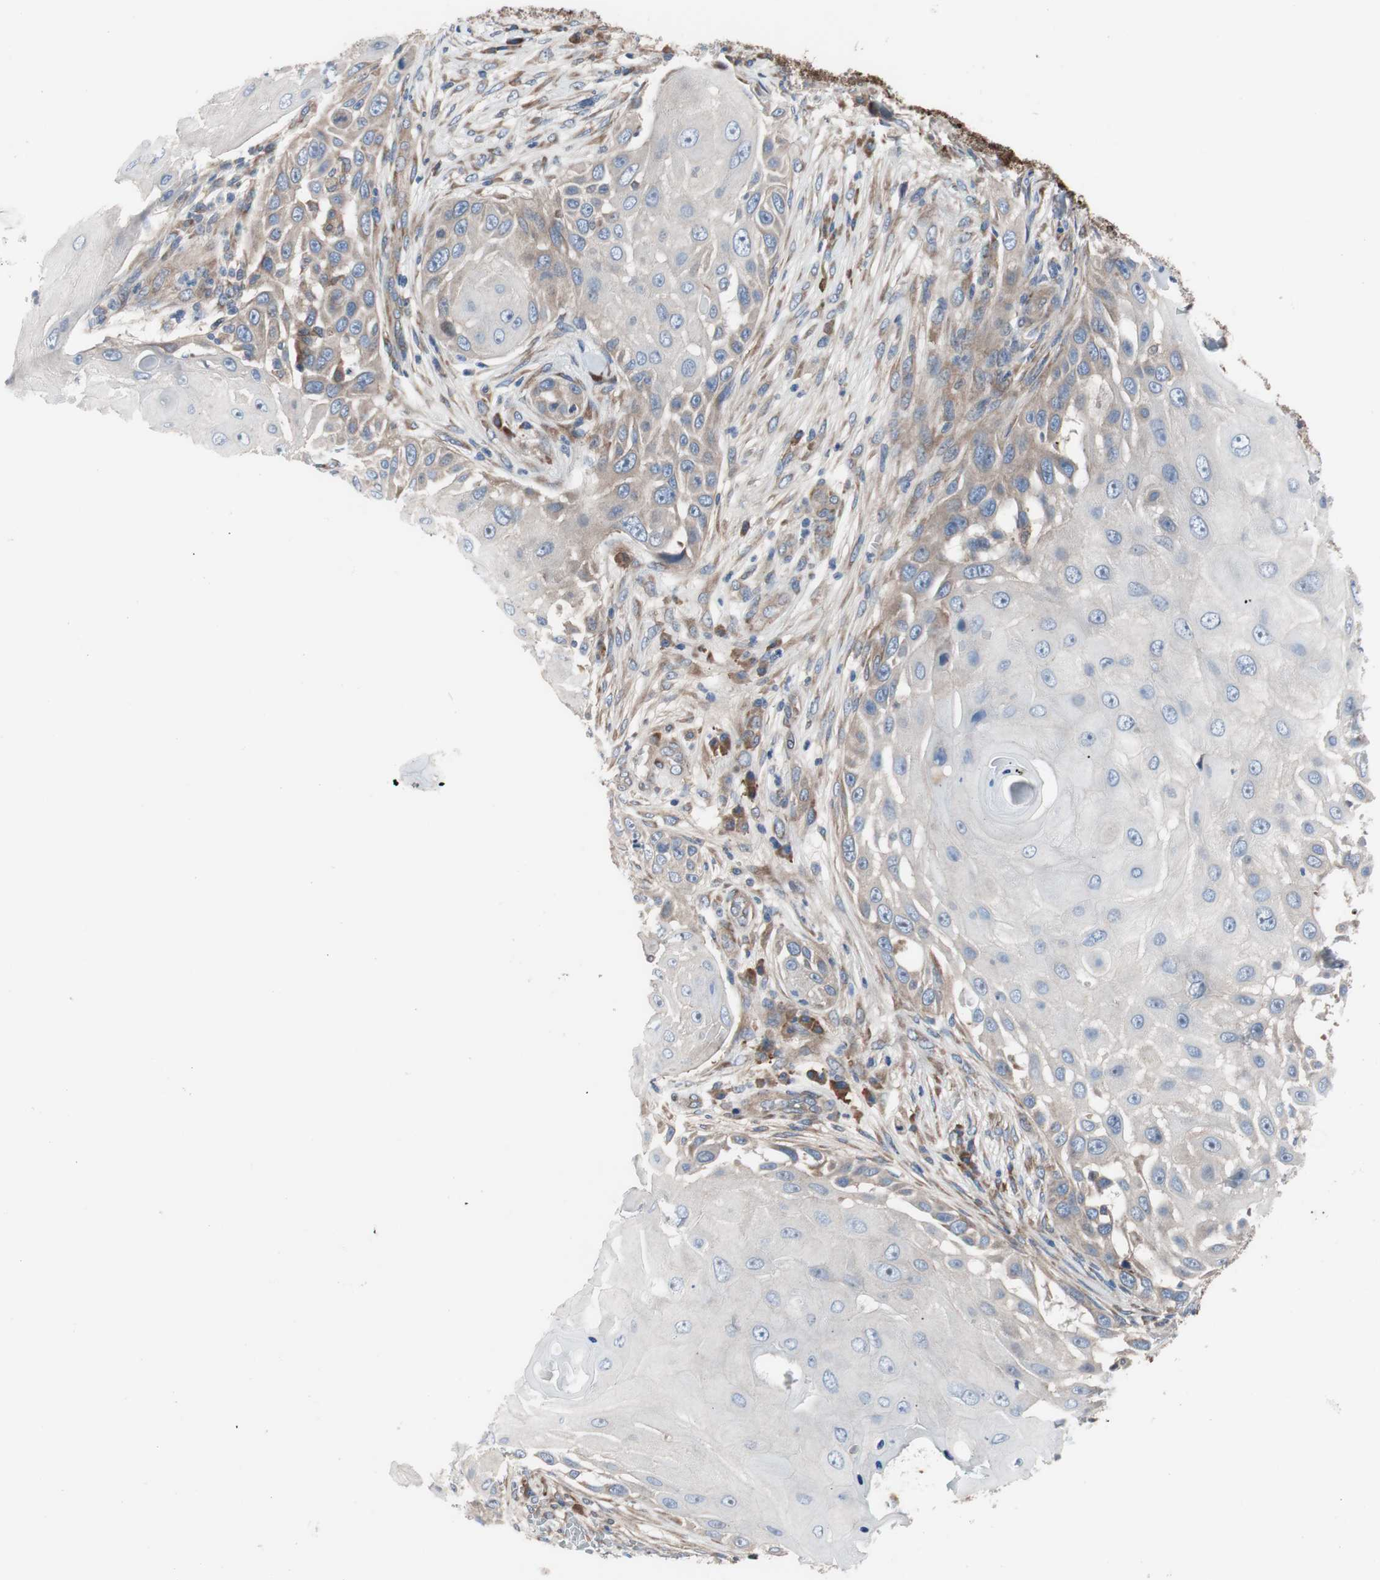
{"staining": {"intensity": "negative", "quantity": "none", "location": "none"}, "tissue": "skin cancer", "cell_type": "Tumor cells", "image_type": "cancer", "snomed": [{"axis": "morphology", "description": "Squamous cell carcinoma, NOS"}, {"axis": "topography", "description": "Skin"}], "caption": "Histopathology image shows no significant protein staining in tumor cells of skin cancer. (IHC, brightfield microscopy, high magnification).", "gene": "KANSL1", "patient": {"sex": "female", "age": 44}}